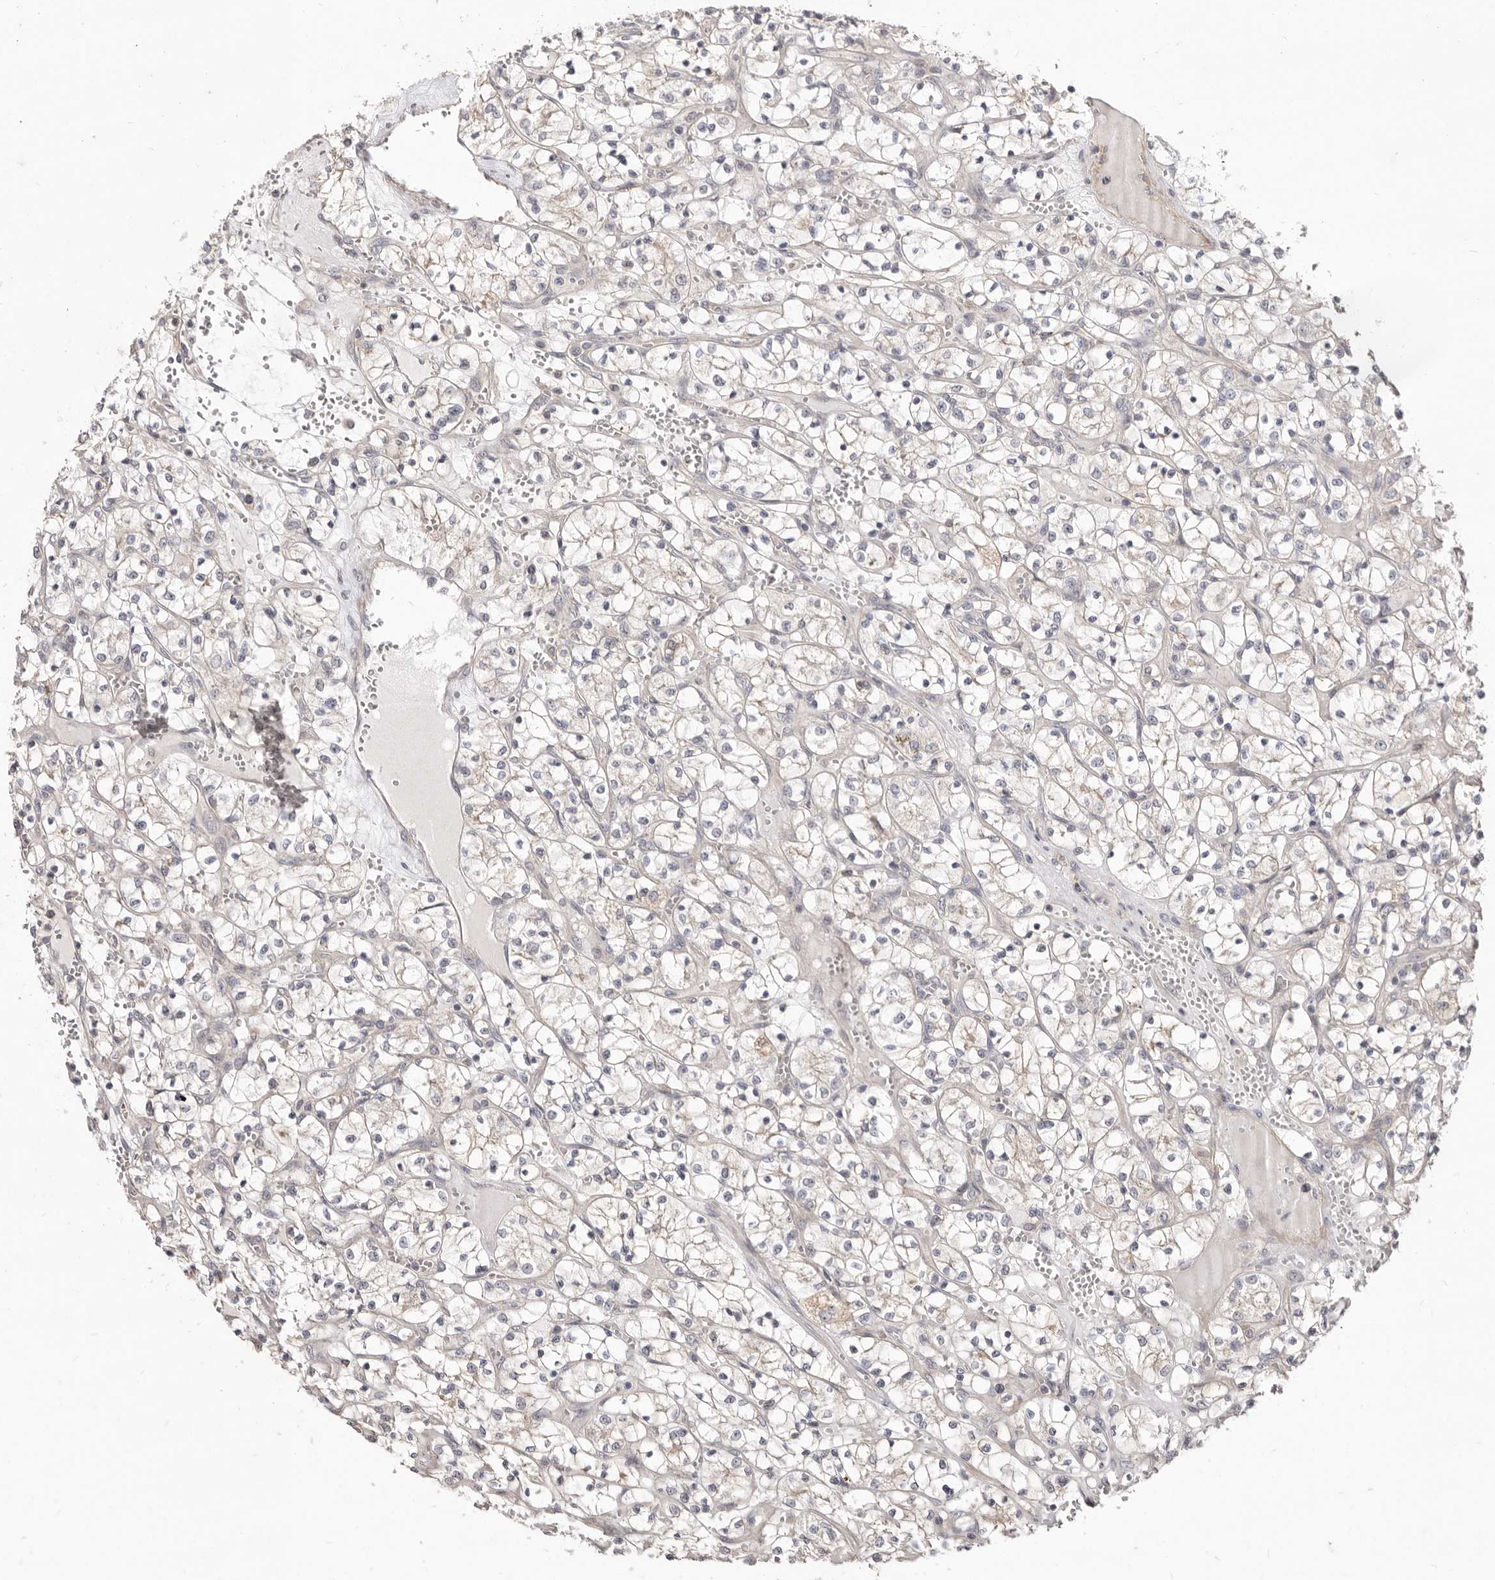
{"staining": {"intensity": "negative", "quantity": "none", "location": "none"}, "tissue": "renal cancer", "cell_type": "Tumor cells", "image_type": "cancer", "snomed": [{"axis": "morphology", "description": "Adenocarcinoma, NOS"}, {"axis": "topography", "description": "Kidney"}], "caption": "DAB immunohistochemical staining of renal cancer (adenocarcinoma) reveals no significant expression in tumor cells.", "gene": "GPATCH4", "patient": {"sex": "female", "age": 69}}